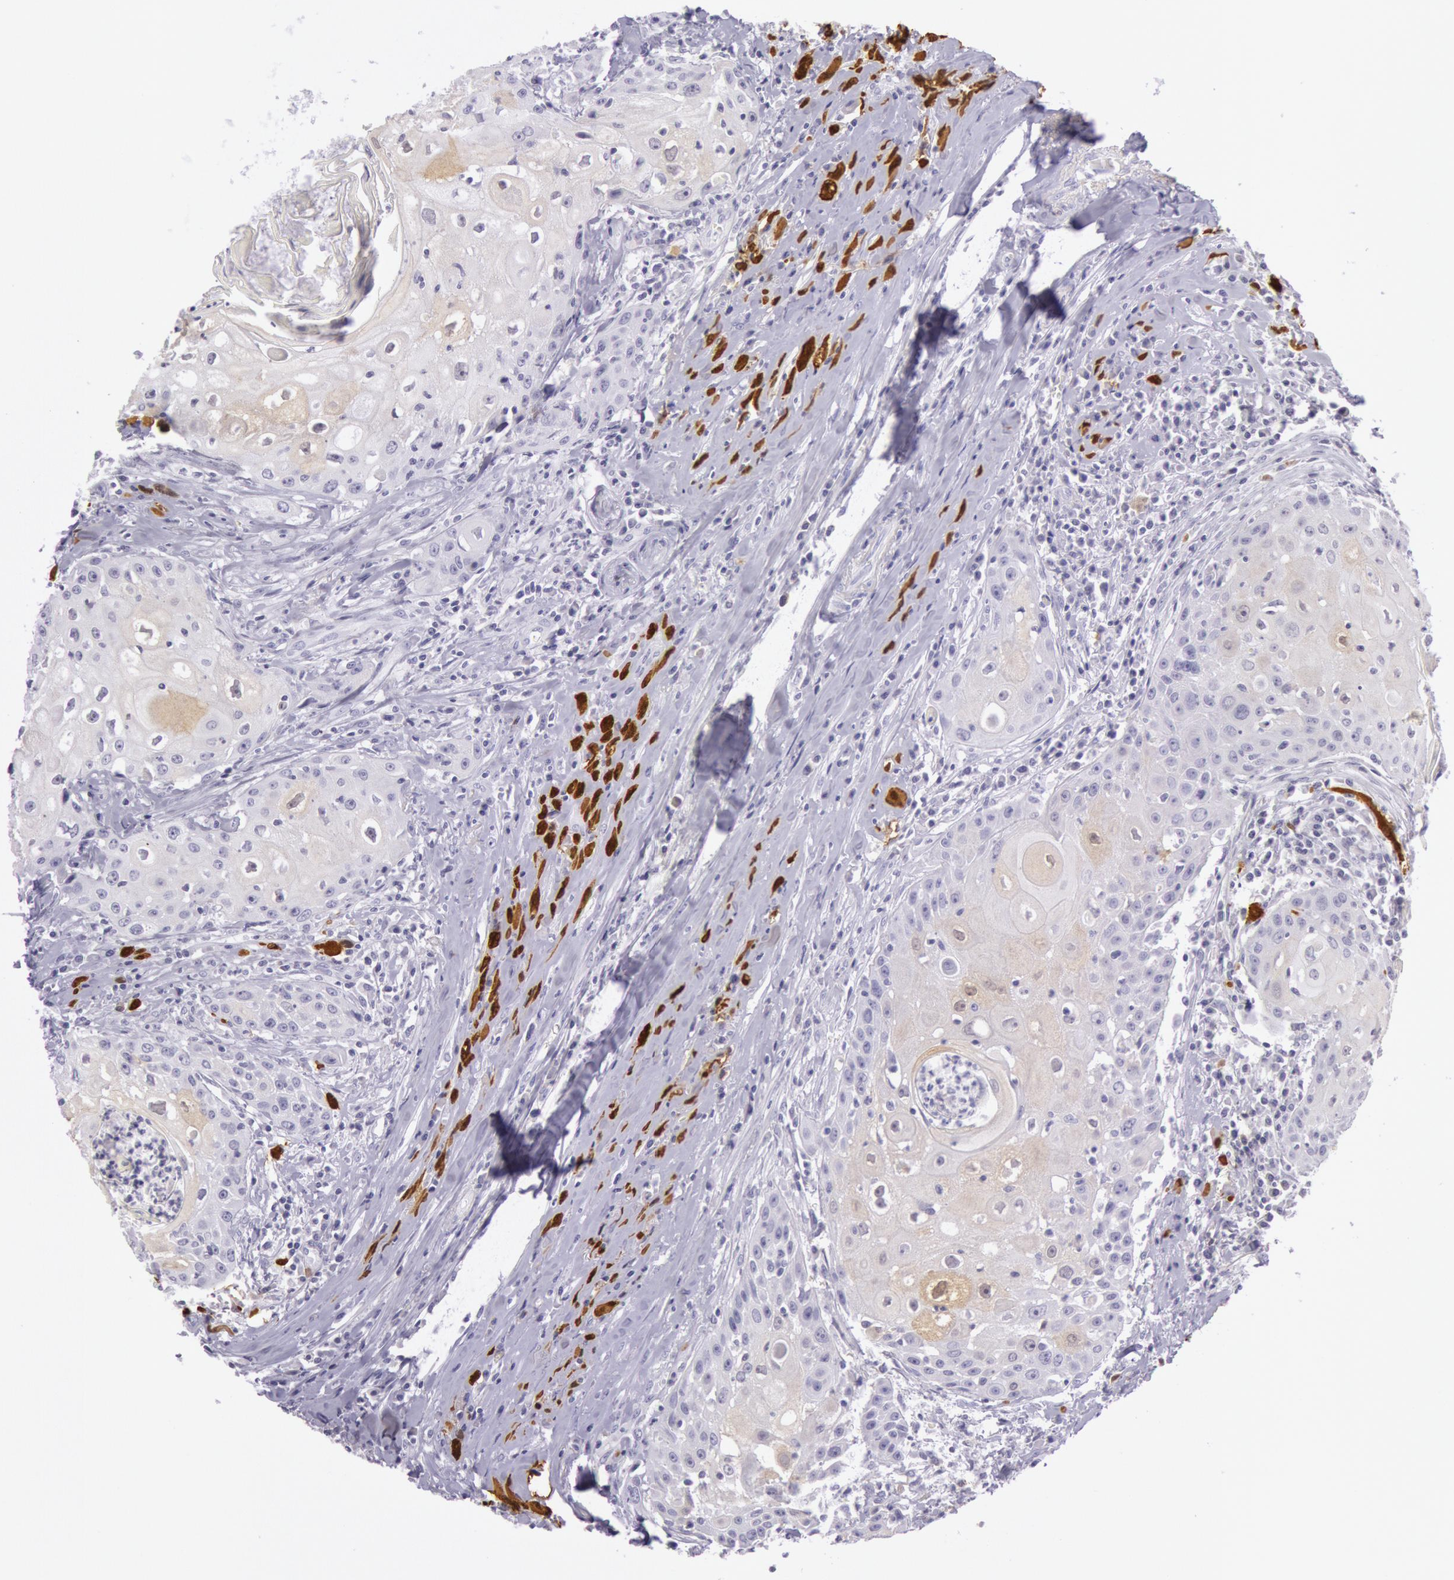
{"staining": {"intensity": "moderate", "quantity": "<25%", "location": "cytoplasmic/membranous,nuclear"}, "tissue": "head and neck cancer", "cell_type": "Tumor cells", "image_type": "cancer", "snomed": [{"axis": "morphology", "description": "Squamous cell carcinoma, NOS"}, {"axis": "topography", "description": "Oral tissue"}, {"axis": "topography", "description": "Head-Neck"}], "caption": "High-power microscopy captured an immunohistochemistry photomicrograph of head and neck squamous cell carcinoma, revealing moderate cytoplasmic/membranous and nuclear staining in about <25% of tumor cells.", "gene": "CKB", "patient": {"sex": "female", "age": 82}}